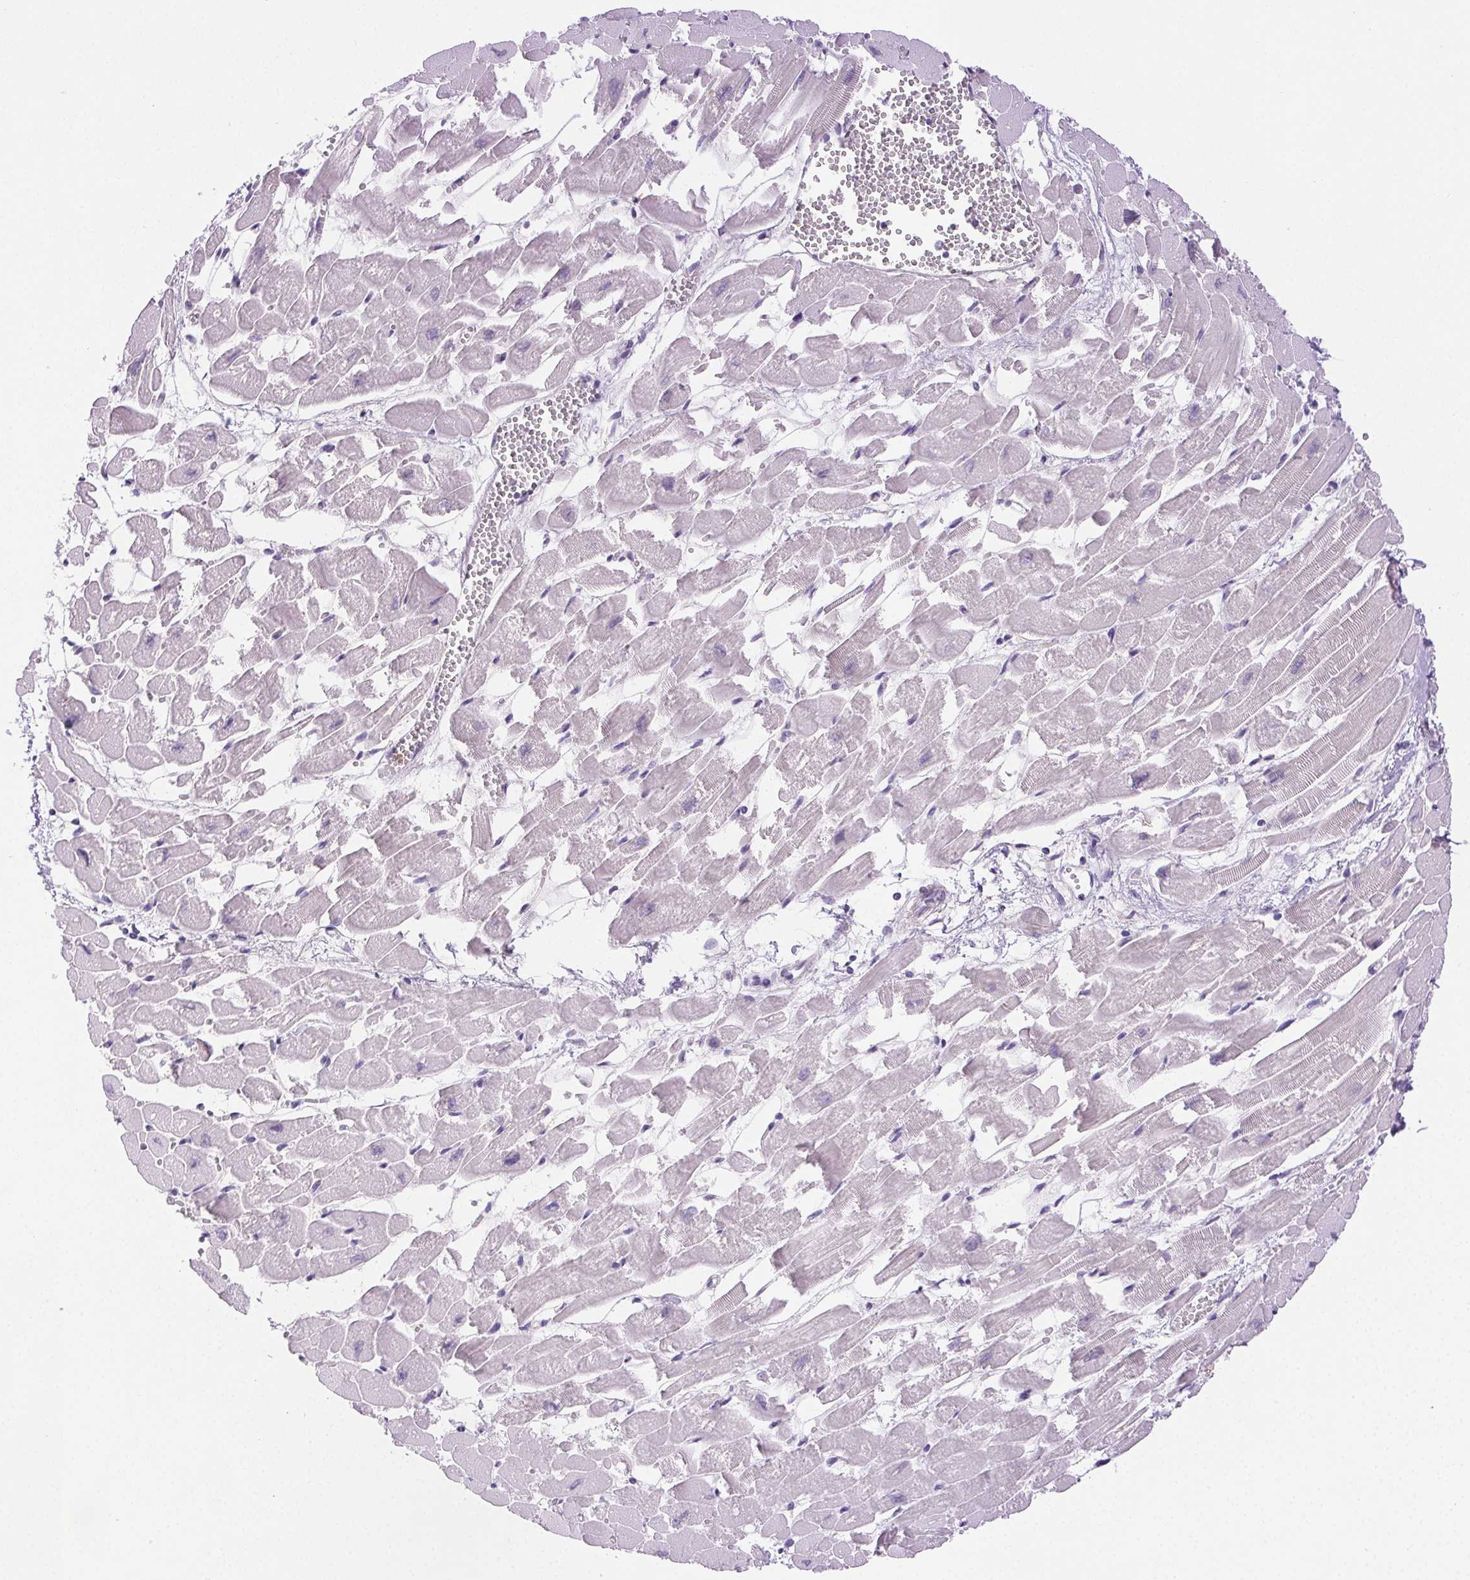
{"staining": {"intensity": "weak", "quantity": "<25%", "location": "cytoplasmic/membranous"}, "tissue": "heart muscle", "cell_type": "Cardiomyocytes", "image_type": "normal", "snomed": [{"axis": "morphology", "description": "Normal tissue, NOS"}, {"axis": "topography", "description": "Heart"}], "caption": "Immunohistochemical staining of normal heart muscle reveals no significant staining in cardiomyocytes.", "gene": "EMX2", "patient": {"sex": "female", "age": 52}}